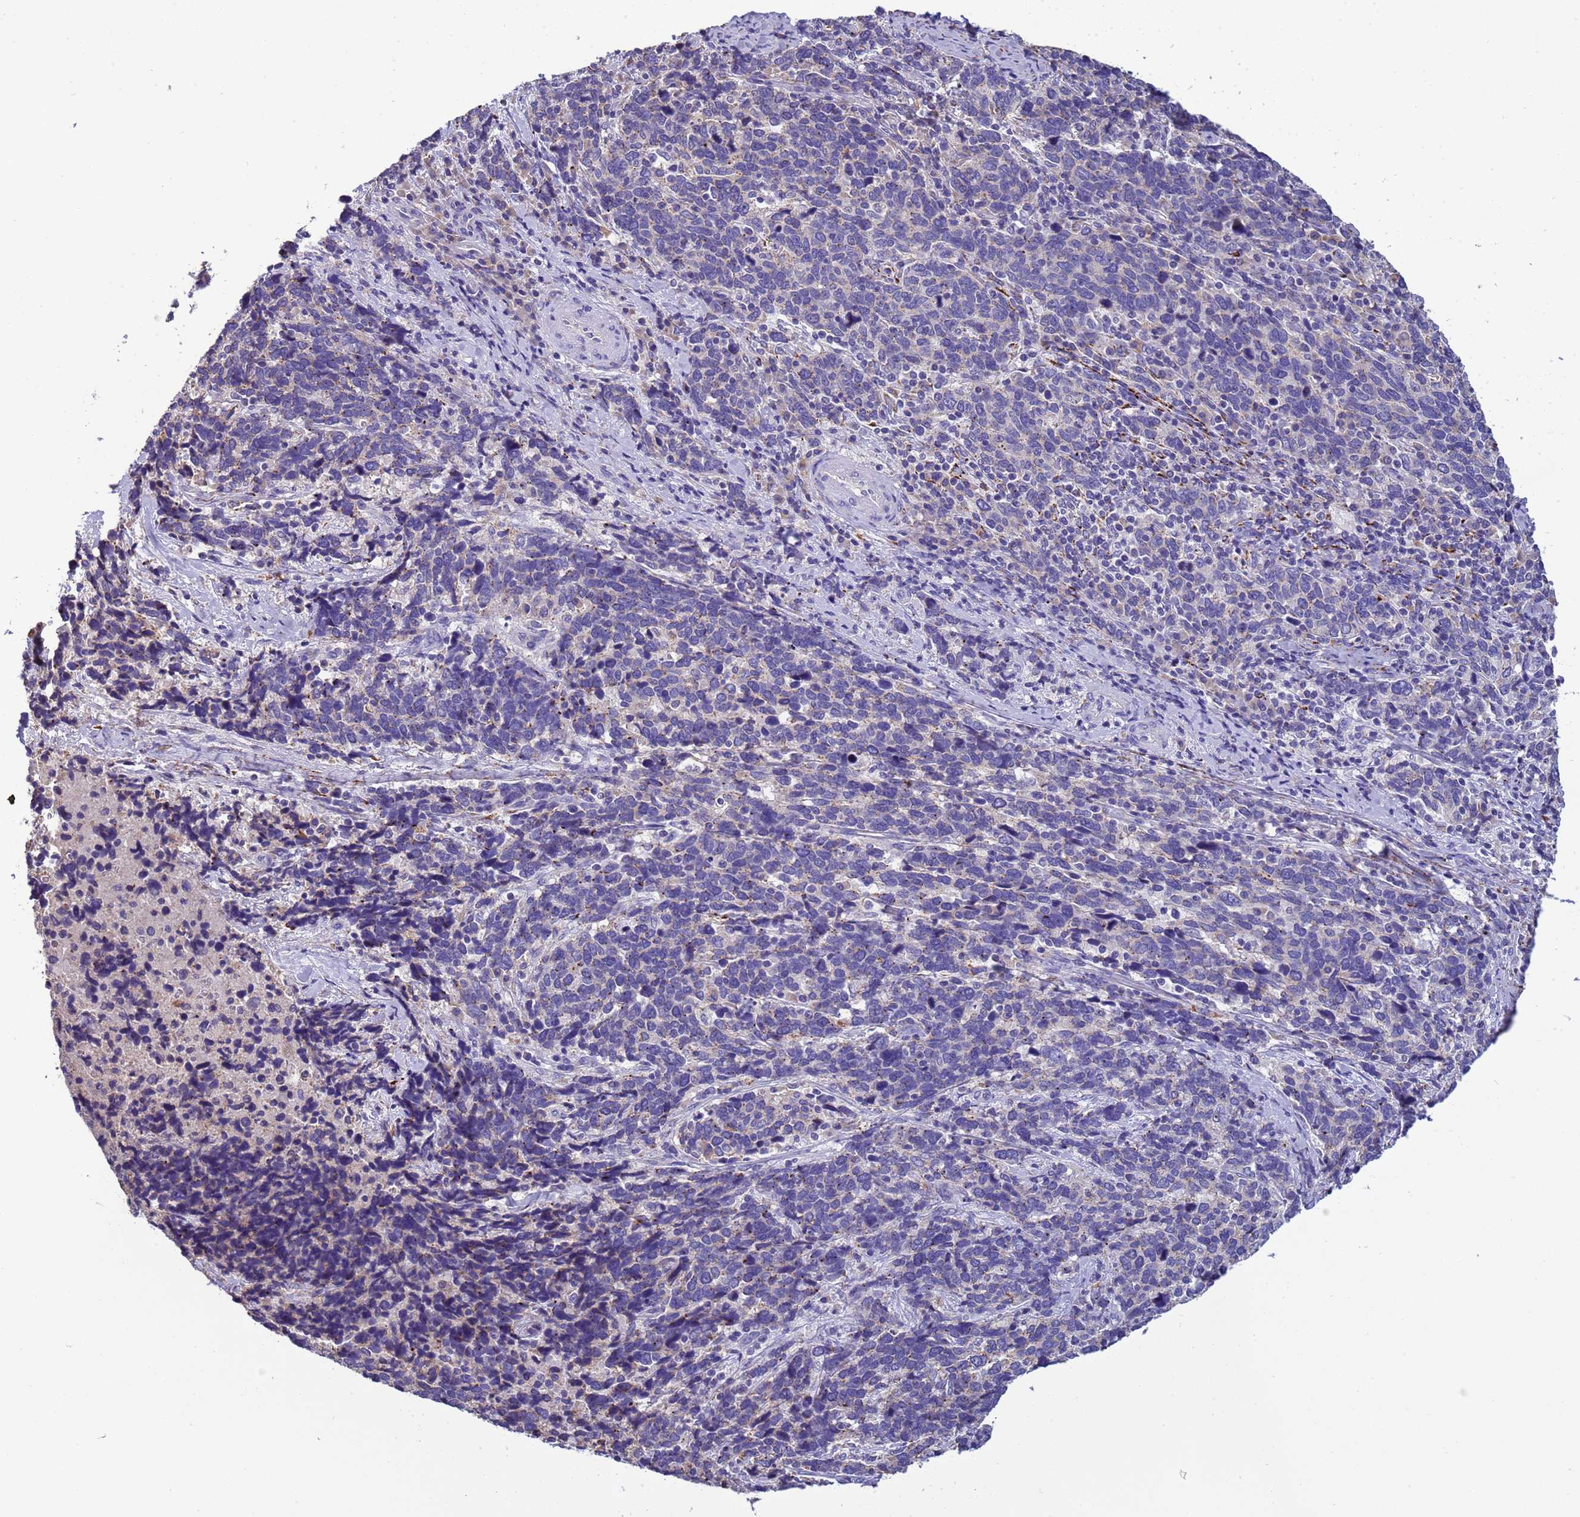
{"staining": {"intensity": "negative", "quantity": "none", "location": "none"}, "tissue": "cervical cancer", "cell_type": "Tumor cells", "image_type": "cancer", "snomed": [{"axis": "morphology", "description": "Squamous cell carcinoma, NOS"}, {"axis": "topography", "description": "Cervix"}], "caption": "Image shows no protein staining in tumor cells of cervical cancer tissue.", "gene": "SLC24A3", "patient": {"sex": "female", "age": 41}}